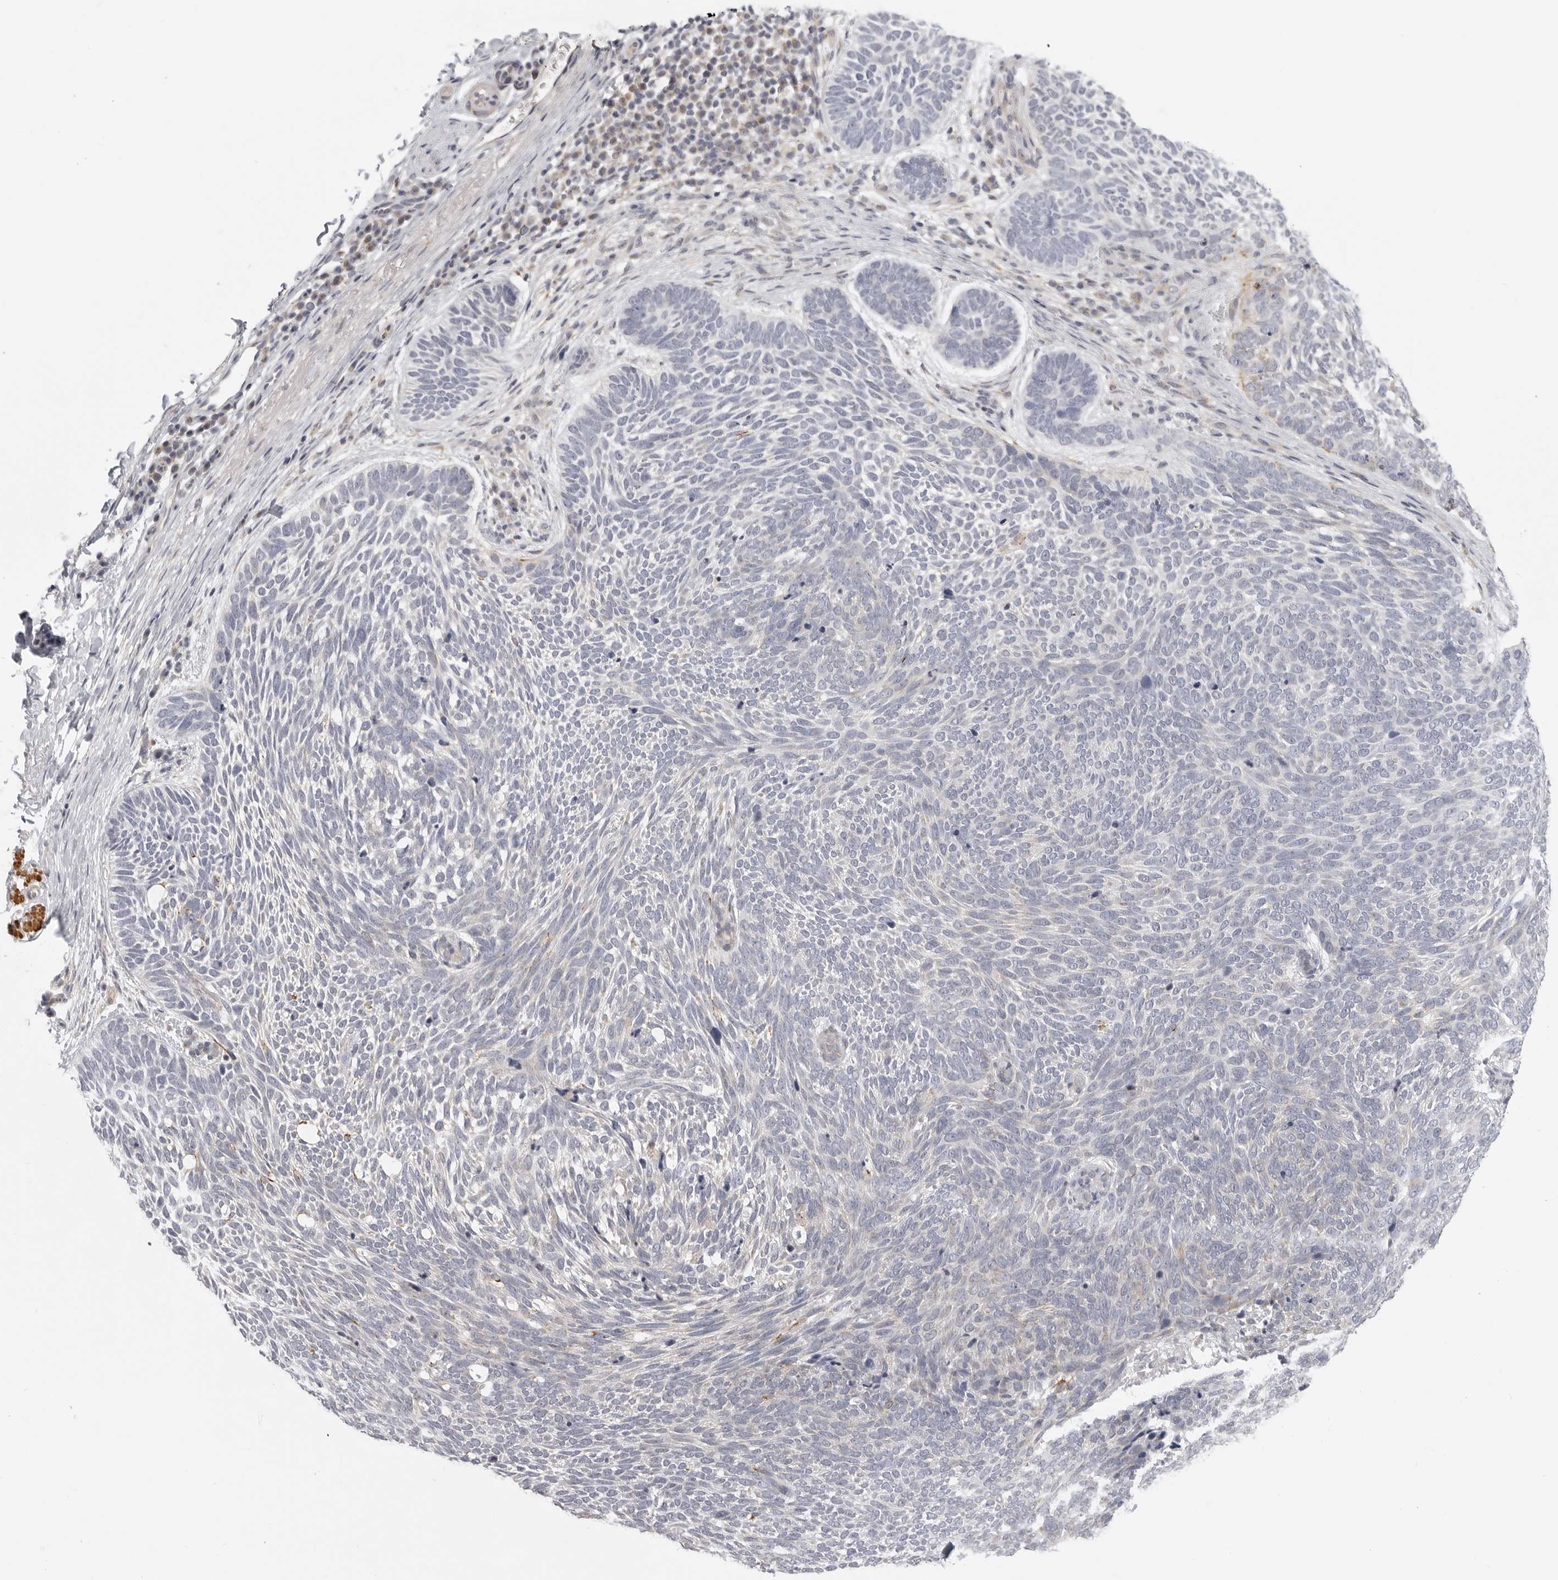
{"staining": {"intensity": "negative", "quantity": "none", "location": "none"}, "tissue": "skin cancer", "cell_type": "Tumor cells", "image_type": "cancer", "snomed": [{"axis": "morphology", "description": "Basal cell carcinoma"}, {"axis": "topography", "description": "Skin"}], "caption": "IHC micrograph of neoplastic tissue: human skin cancer stained with DAB (3,3'-diaminobenzidine) displays no significant protein expression in tumor cells.", "gene": "MAP7D1", "patient": {"sex": "female", "age": 85}}